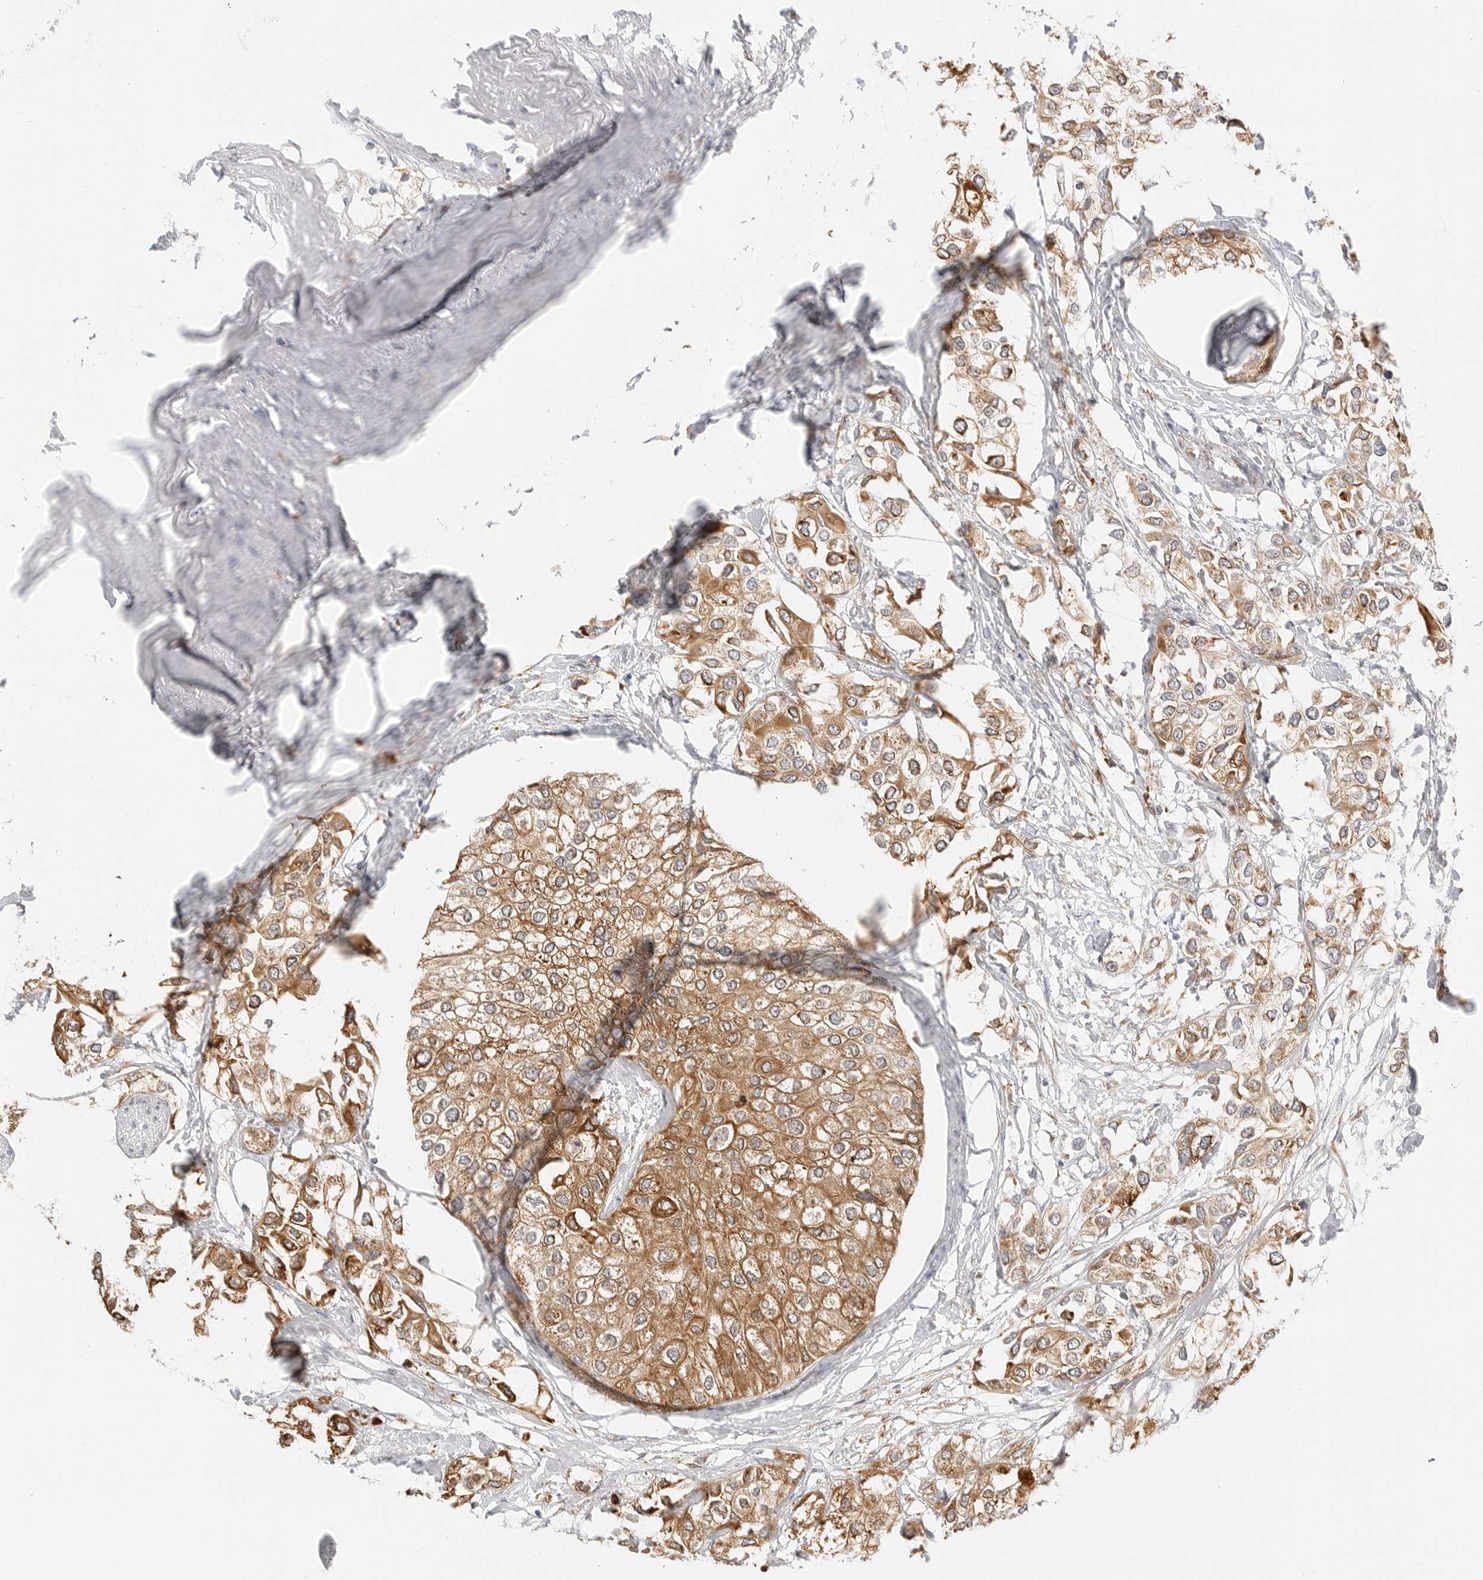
{"staining": {"intensity": "moderate", "quantity": ">75%", "location": "cytoplasmic/membranous"}, "tissue": "urothelial cancer", "cell_type": "Tumor cells", "image_type": "cancer", "snomed": [{"axis": "morphology", "description": "Urothelial carcinoma, High grade"}, {"axis": "topography", "description": "Urinary bladder"}], "caption": "IHC histopathology image of urothelial cancer stained for a protein (brown), which exhibits medium levels of moderate cytoplasmic/membranous positivity in about >75% of tumor cells.", "gene": "THEM4", "patient": {"sex": "male", "age": 64}}